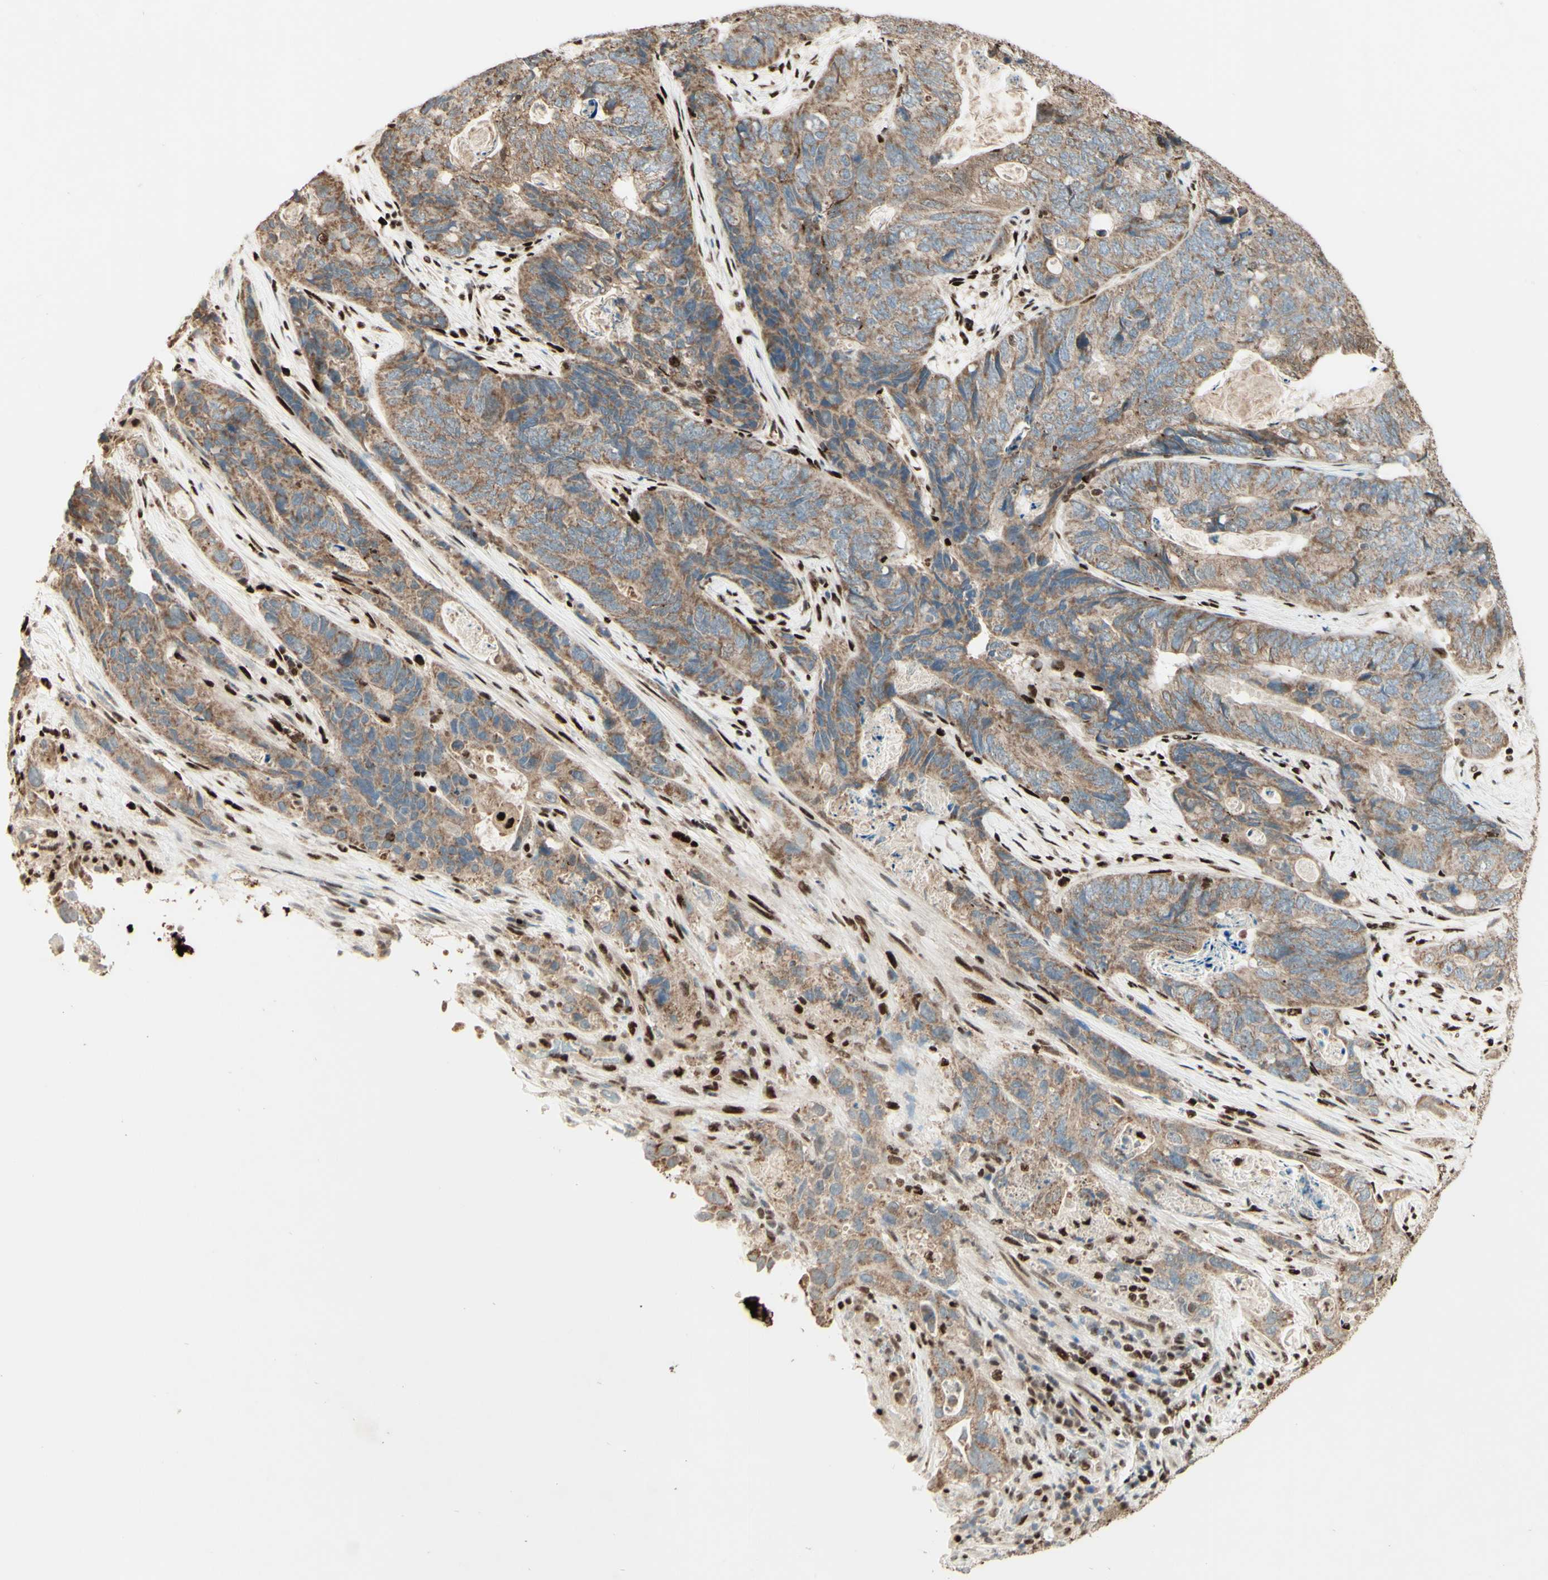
{"staining": {"intensity": "weak", "quantity": ">75%", "location": "cytoplasmic/membranous"}, "tissue": "stomach cancer", "cell_type": "Tumor cells", "image_type": "cancer", "snomed": [{"axis": "morphology", "description": "Adenocarcinoma, NOS"}, {"axis": "topography", "description": "Stomach"}], "caption": "Immunohistochemical staining of human stomach cancer exhibits weak cytoplasmic/membranous protein positivity in approximately >75% of tumor cells.", "gene": "NR3C1", "patient": {"sex": "female", "age": 89}}